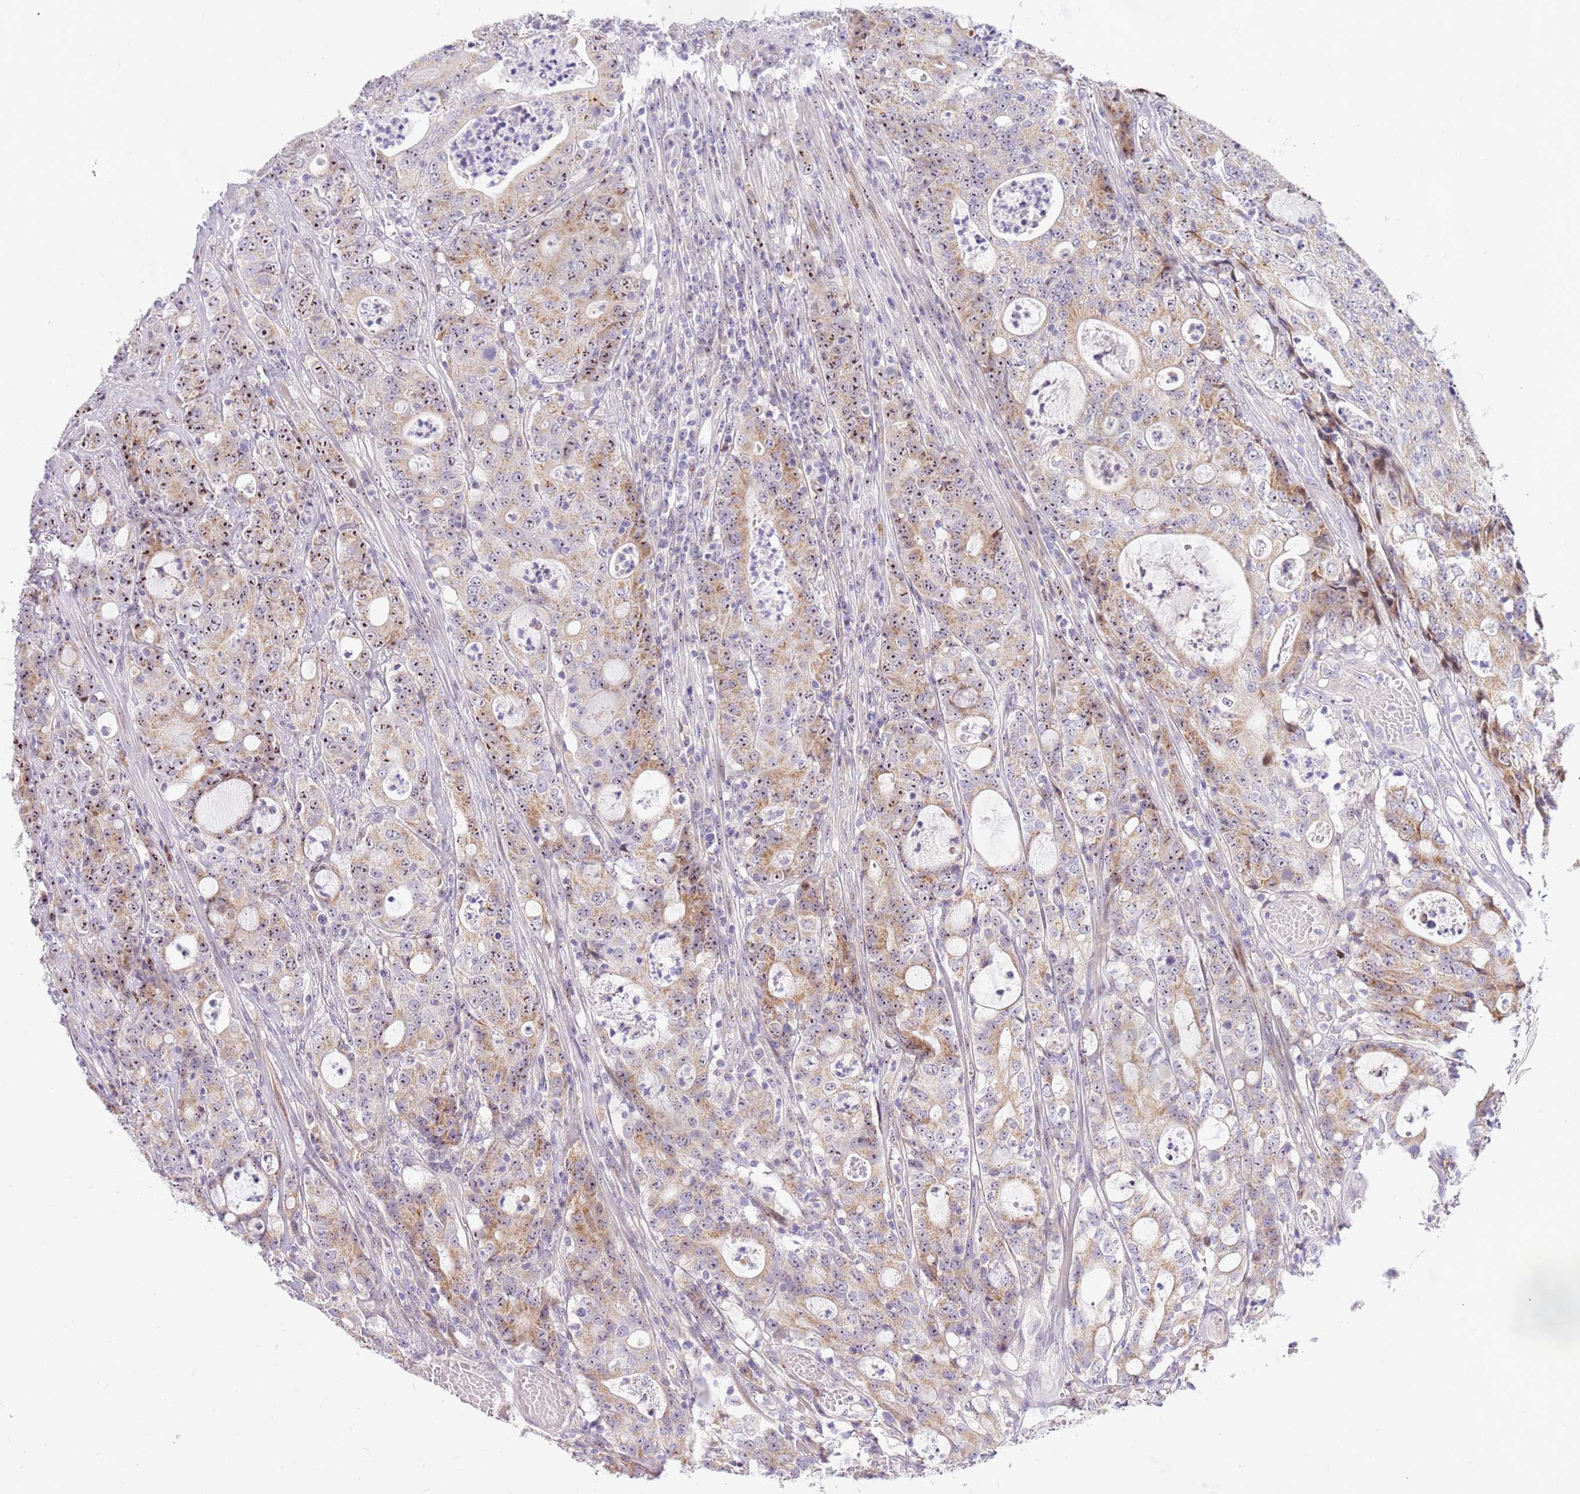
{"staining": {"intensity": "moderate", "quantity": "25%-75%", "location": "cytoplasmic/membranous,nuclear"}, "tissue": "colorectal cancer", "cell_type": "Tumor cells", "image_type": "cancer", "snomed": [{"axis": "morphology", "description": "Adenocarcinoma, NOS"}, {"axis": "topography", "description": "Colon"}], "caption": "The histopathology image exhibits immunohistochemical staining of colorectal adenocarcinoma. There is moderate cytoplasmic/membranous and nuclear positivity is seen in approximately 25%-75% of tumor cells. The staining was performed using DAB (3,3'-diaminobenzidine) to visualize the protein expression in brown, while the nuclei were stained in blue with hematoxylin (Magnification: 20x).", "gene": "DNAJA3", "patient": {"sex": "male", "age": 83}}